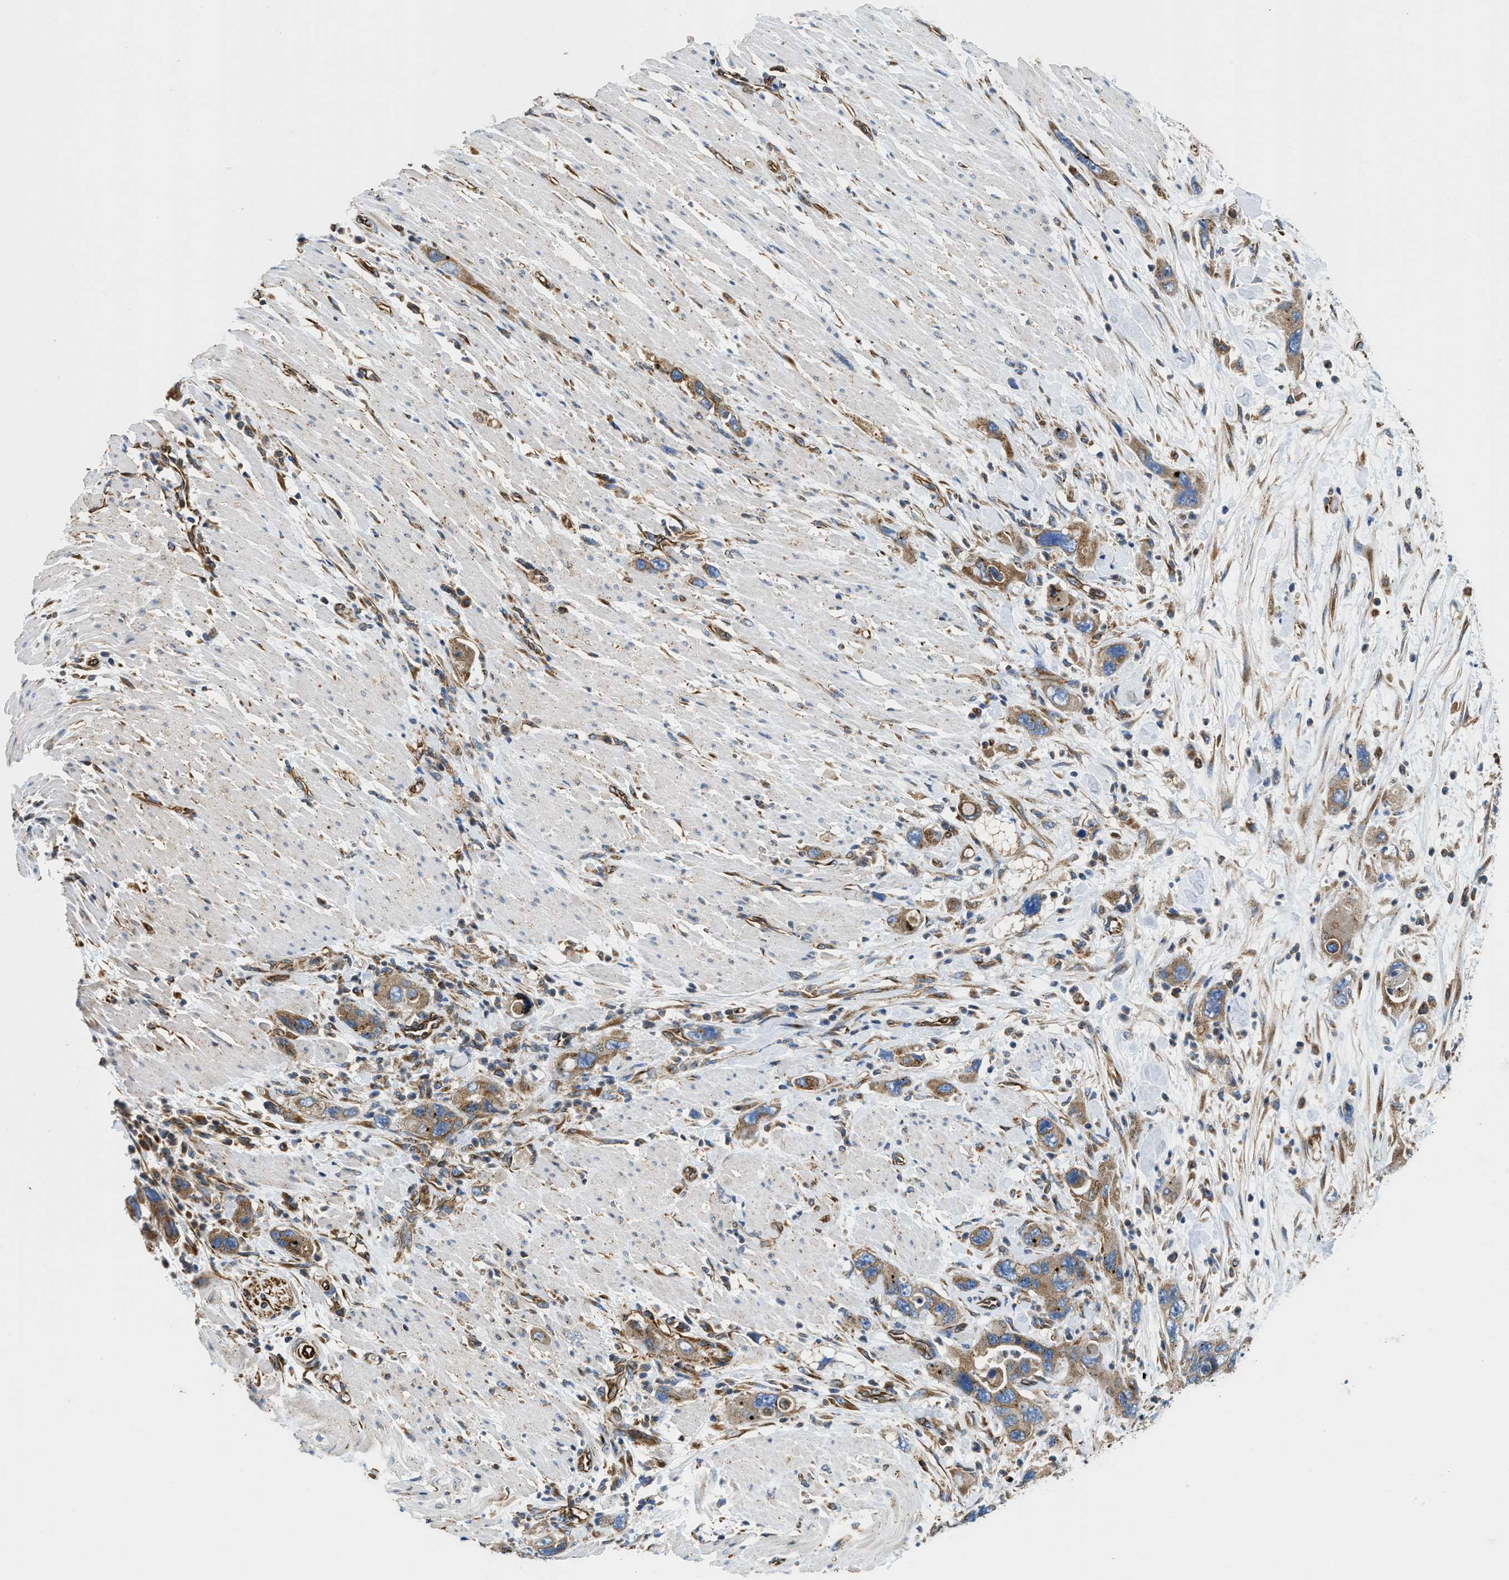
{"staining": {"intensity": "moderate", "quantity": ">75%", "location": "cytoplasmic/membranous"}, "tissue": "pancreatic cancer", "cell_type": "Tumor cells", "image_type": "cancer", "snomed": [{"axis": "morphology", "description": "Normal tissue, NOS"}, {"axis": "morphology", "description": "Adenocarcinoma, NOS"}, {"axis": "topography", "description": "Pancreas"}], "caption": "Immunohistochemical staining of pancreatic cancer (adenocarcinoma) demonstrates moderate cytoplasmic/membranous protein expression in approximately >75% of tumor cells.", "gene": "HSD17B12", "patient": {"sex": "female", "age": 71}}